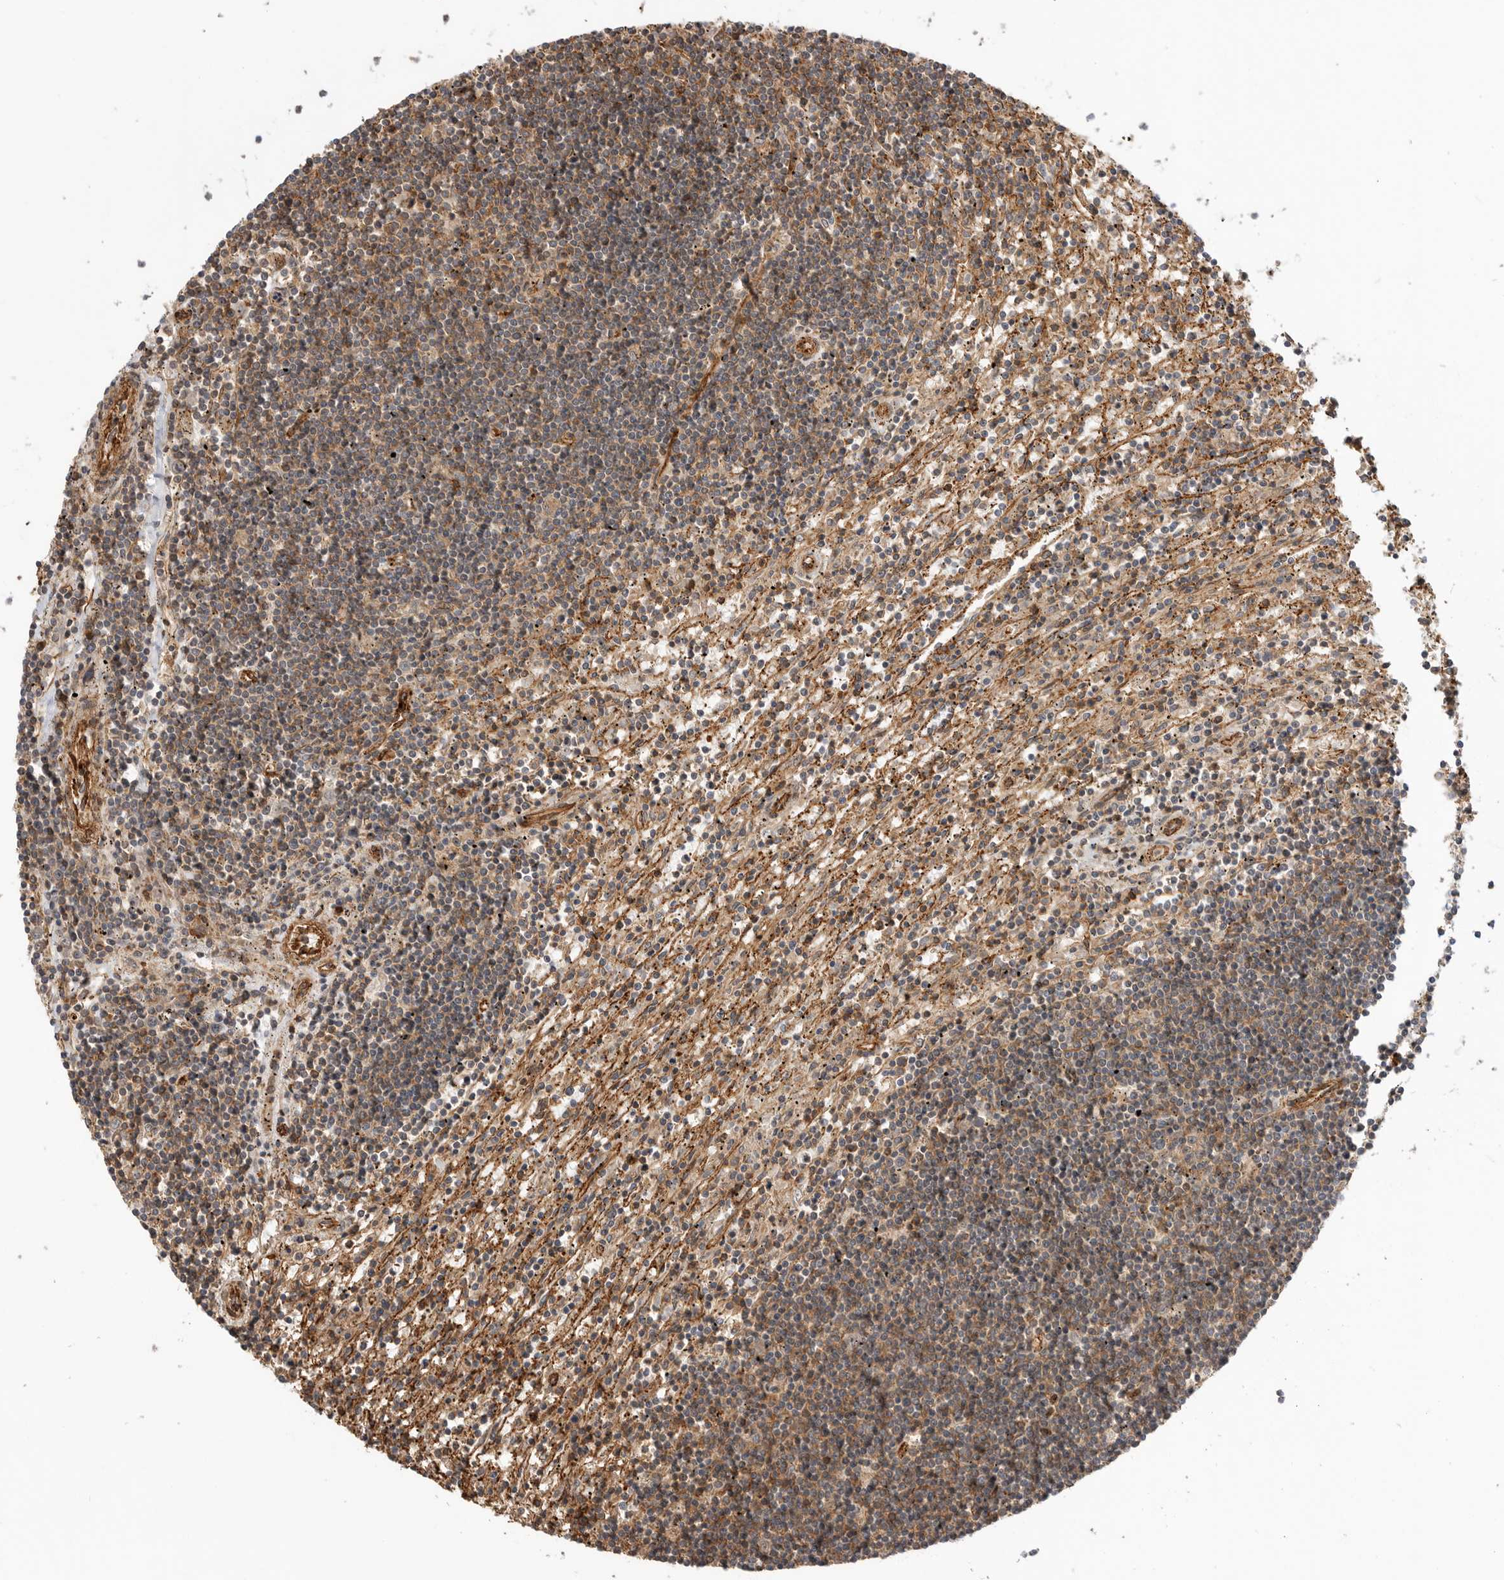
{"staining": {"intensity": "moderate", "quantity": "25%-75%", "location": "cytoplasmic/membranous"}, "tissue": "lymphoma", "cell_type": "Tumor cells", "image_type": "cancer", "snomed": [{"axis": "morphology", "description": "Malignant lymphoma, non-Hodgkin's type, Low grade"}, {"axis": "topography", "description": "Spleen"}], "caption": "Approximately 25%-75% of tumor cells in human malignant lymphoma, non-Hodgkin's type (low-grade) show moderate cytoplasmic/membranous protein expression as visualized by brown immunohistochemical staining.", "gene": "GPATCH2", "patient": {"sex": "male", "age": 76}}